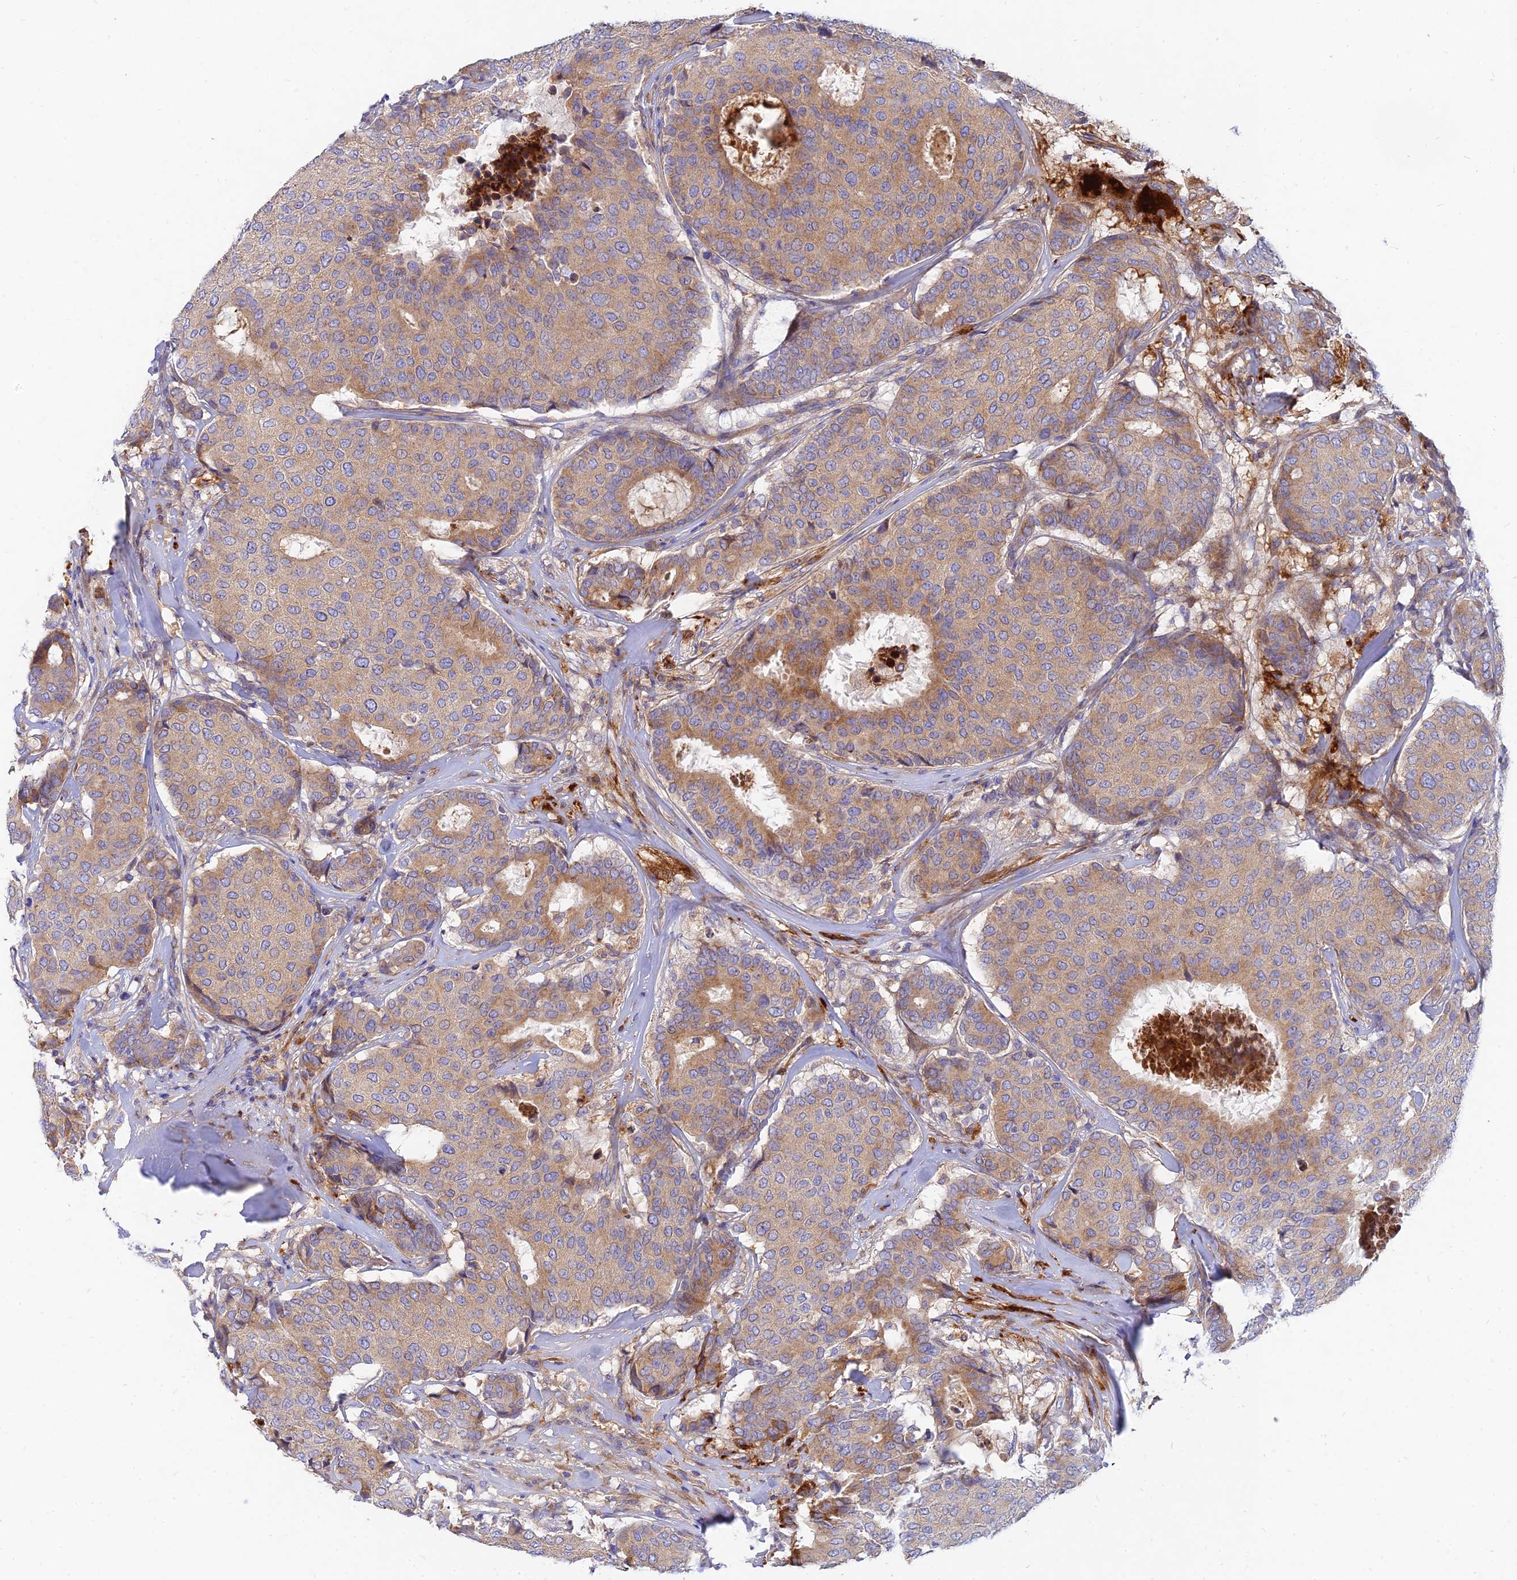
{"staining": {"intensity": "moderate", "quantity": "<25%", "location": "cytoplasmic/membranous"}, "tissue": "breast cancer", "cell_type": "Tumor cells", "image_type": "cancer", "snomed": [{"axis": "morphology", "description": "Duct carcinoma"}, {"axis": "topography", "description": "Breast"}], "caption": "Breast cancer tissue shows moderate cytoplasmic/membranous positivity in about <25% of tumor cells The staining was performed using DAB (3,3'-diaminobenzidine) to visualize the protein expression in brown, while the nuclei were stained in blue with hematoxylin (Magnification: 20x).", "gene": "MROH1", "patient": {"sex": "female", "age": 75}}